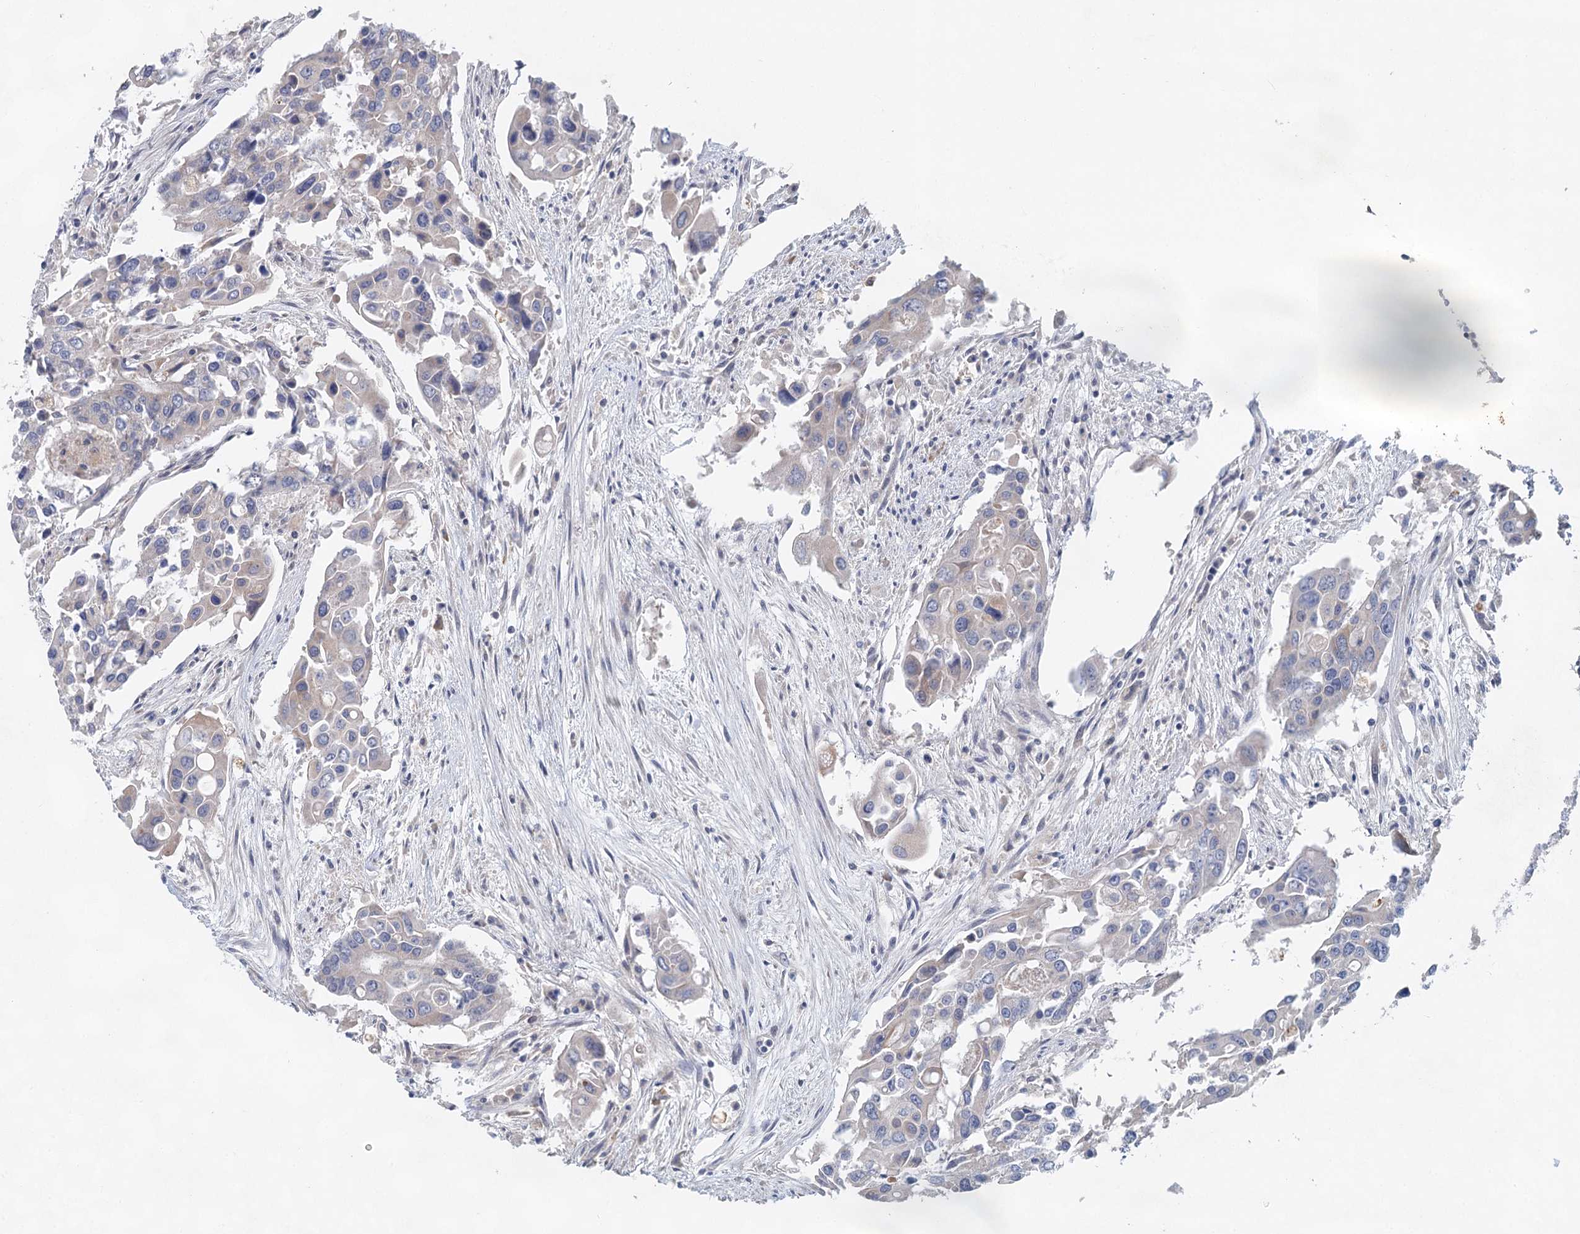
{"staining": {"intensity": "negative", "quantity": "none", "location": "none"}, "tissue": "colorectal cancer", "cell_type": "Tumor cells", "image_type": "cancer", "snomed": [{"axis": "morphology", "description": "Adenocarcinoma, NOS"}, {"axis": "topography", "description": "Colon"}], "caption": "The IHC histopathology image has no significant positivity in tumor cells of colorectal cancer (adenocarcinoma) tissue.", "gene": "BLTP1", "patient": {"sex": "male", "age": 77}}